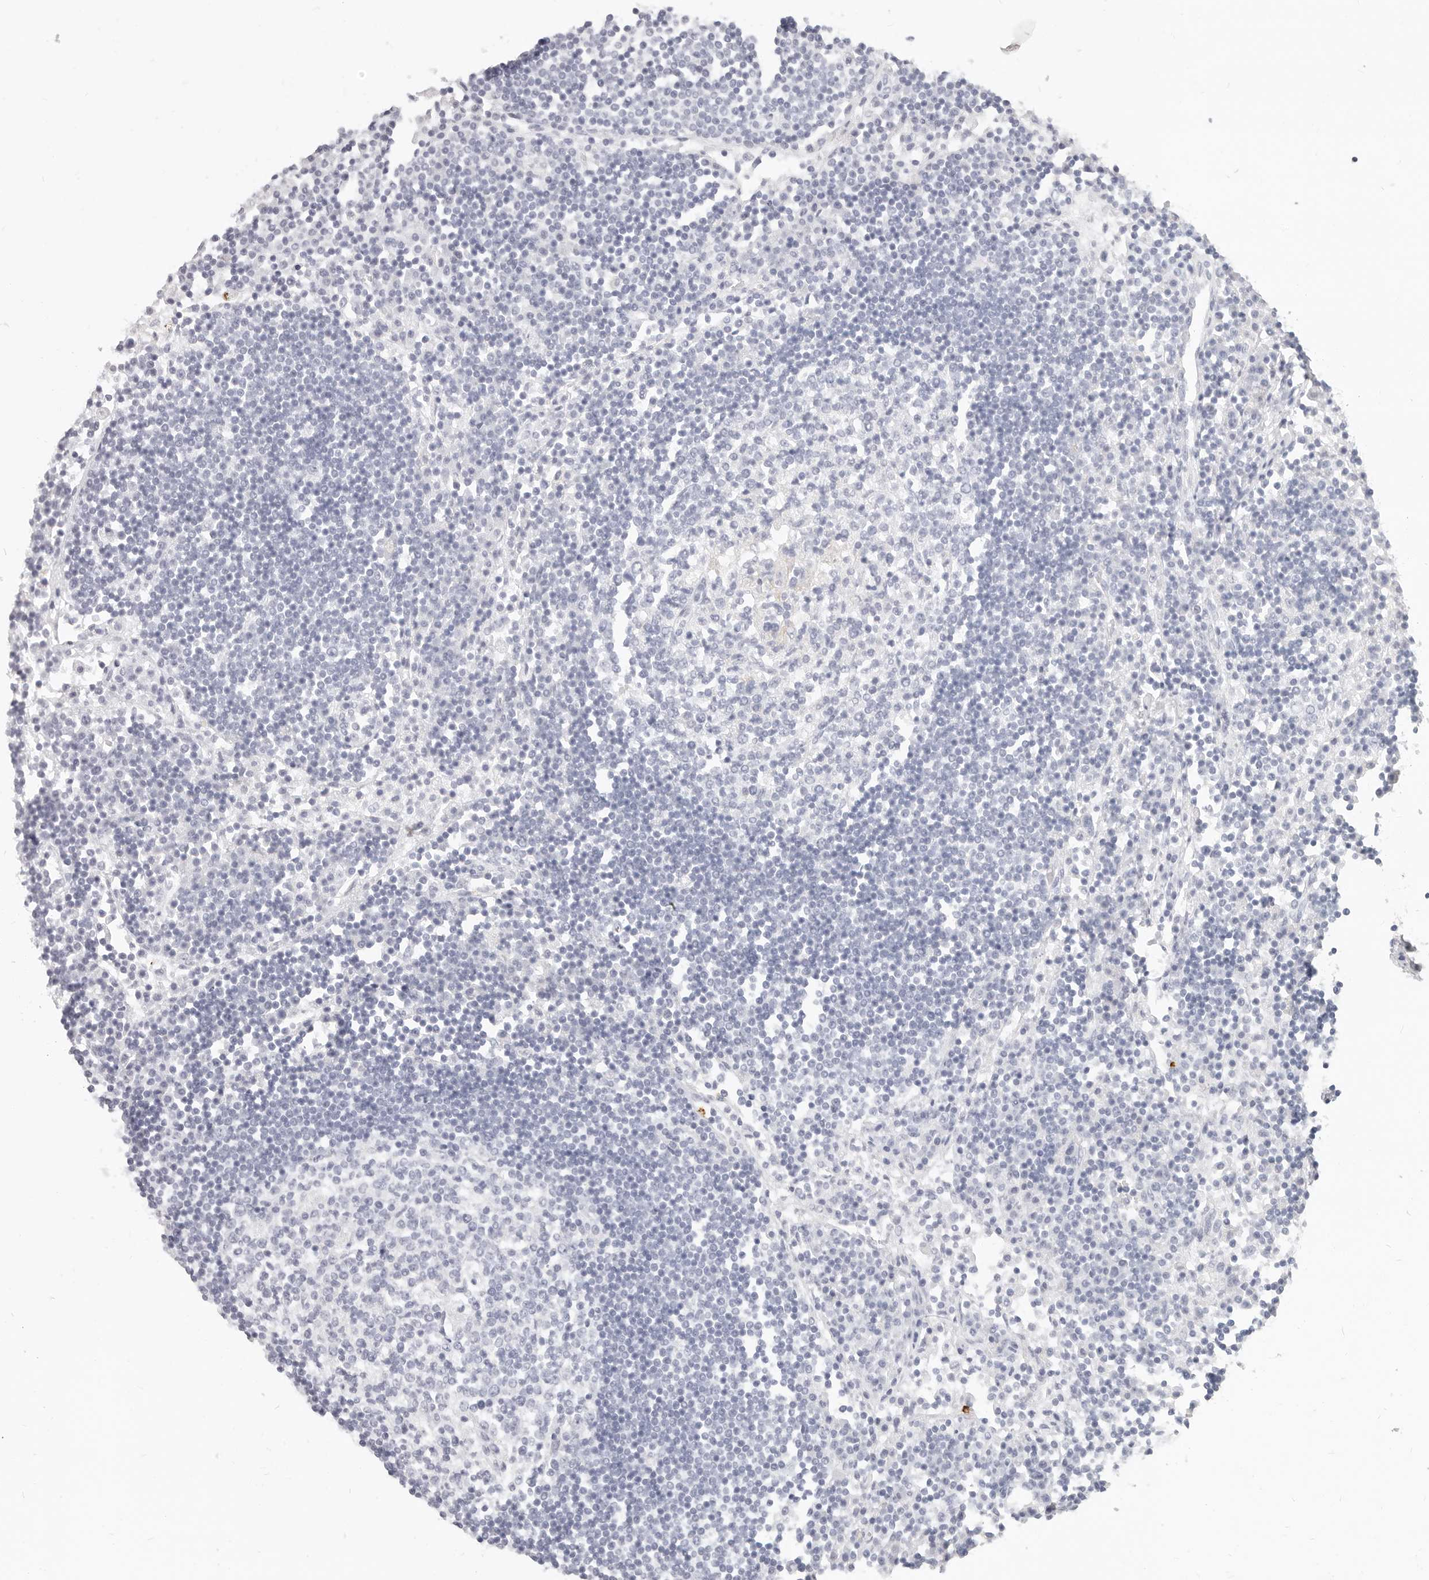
{"staining": {"intensity": "negative", "quantity": "none", "location": "none"}, "tissue": "lymph node", "cell_type": "Germinal center cells", "image_type": "normal", "snomed": [{"axis": "morphology", "description": "Normal tissue, NOS"}, {"axis": "topography", "description": "Lymph node"}], "caption": "There is no significant staining in germinal center cells of lymph node. Brightfield microscopy of IHC stained with DAB (brown) and hematoxylin (blue), captured at high magnification.", "gene": "CAMP", "patient": {"sex": "female", "age": 53}}